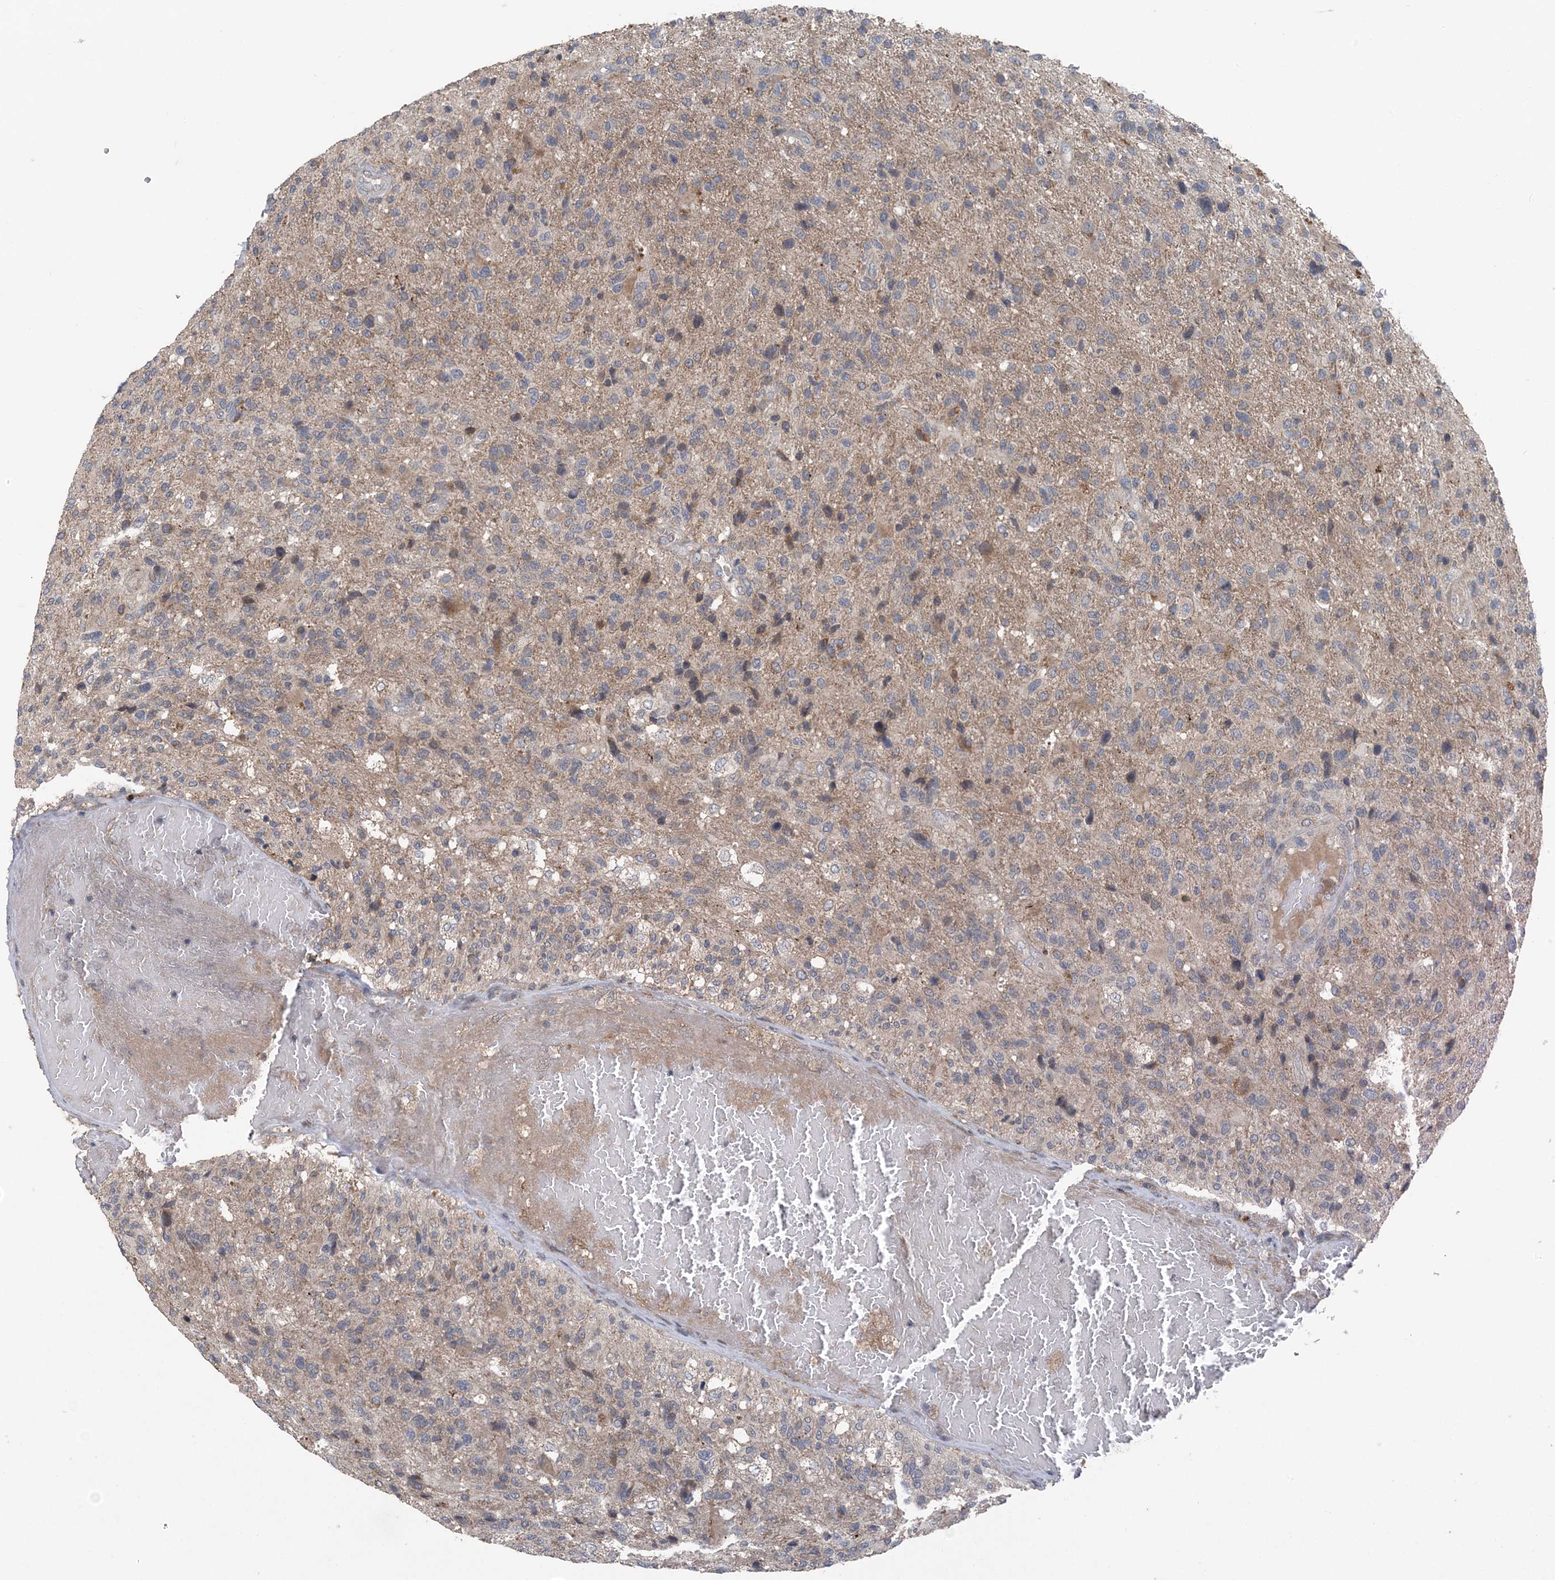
{"staining": {"intensity": "weak", "quantity": "<25%", "location": "cytoplasmic/membranous"}, "tissue": "glioma", "cell_type": "Tumor cells", "image_type": "cancer", "snomed": [{"axis": "morphology", "description": "Glioma, malignant, High grade"}, {"axis": "topography", "description": "Brain"}], "caption": "Photomicrograph shows no significant protein staining in tumor cells of glioma.", "gene": "MYO9B", "patient": {"sex": "male", "age": 72}}